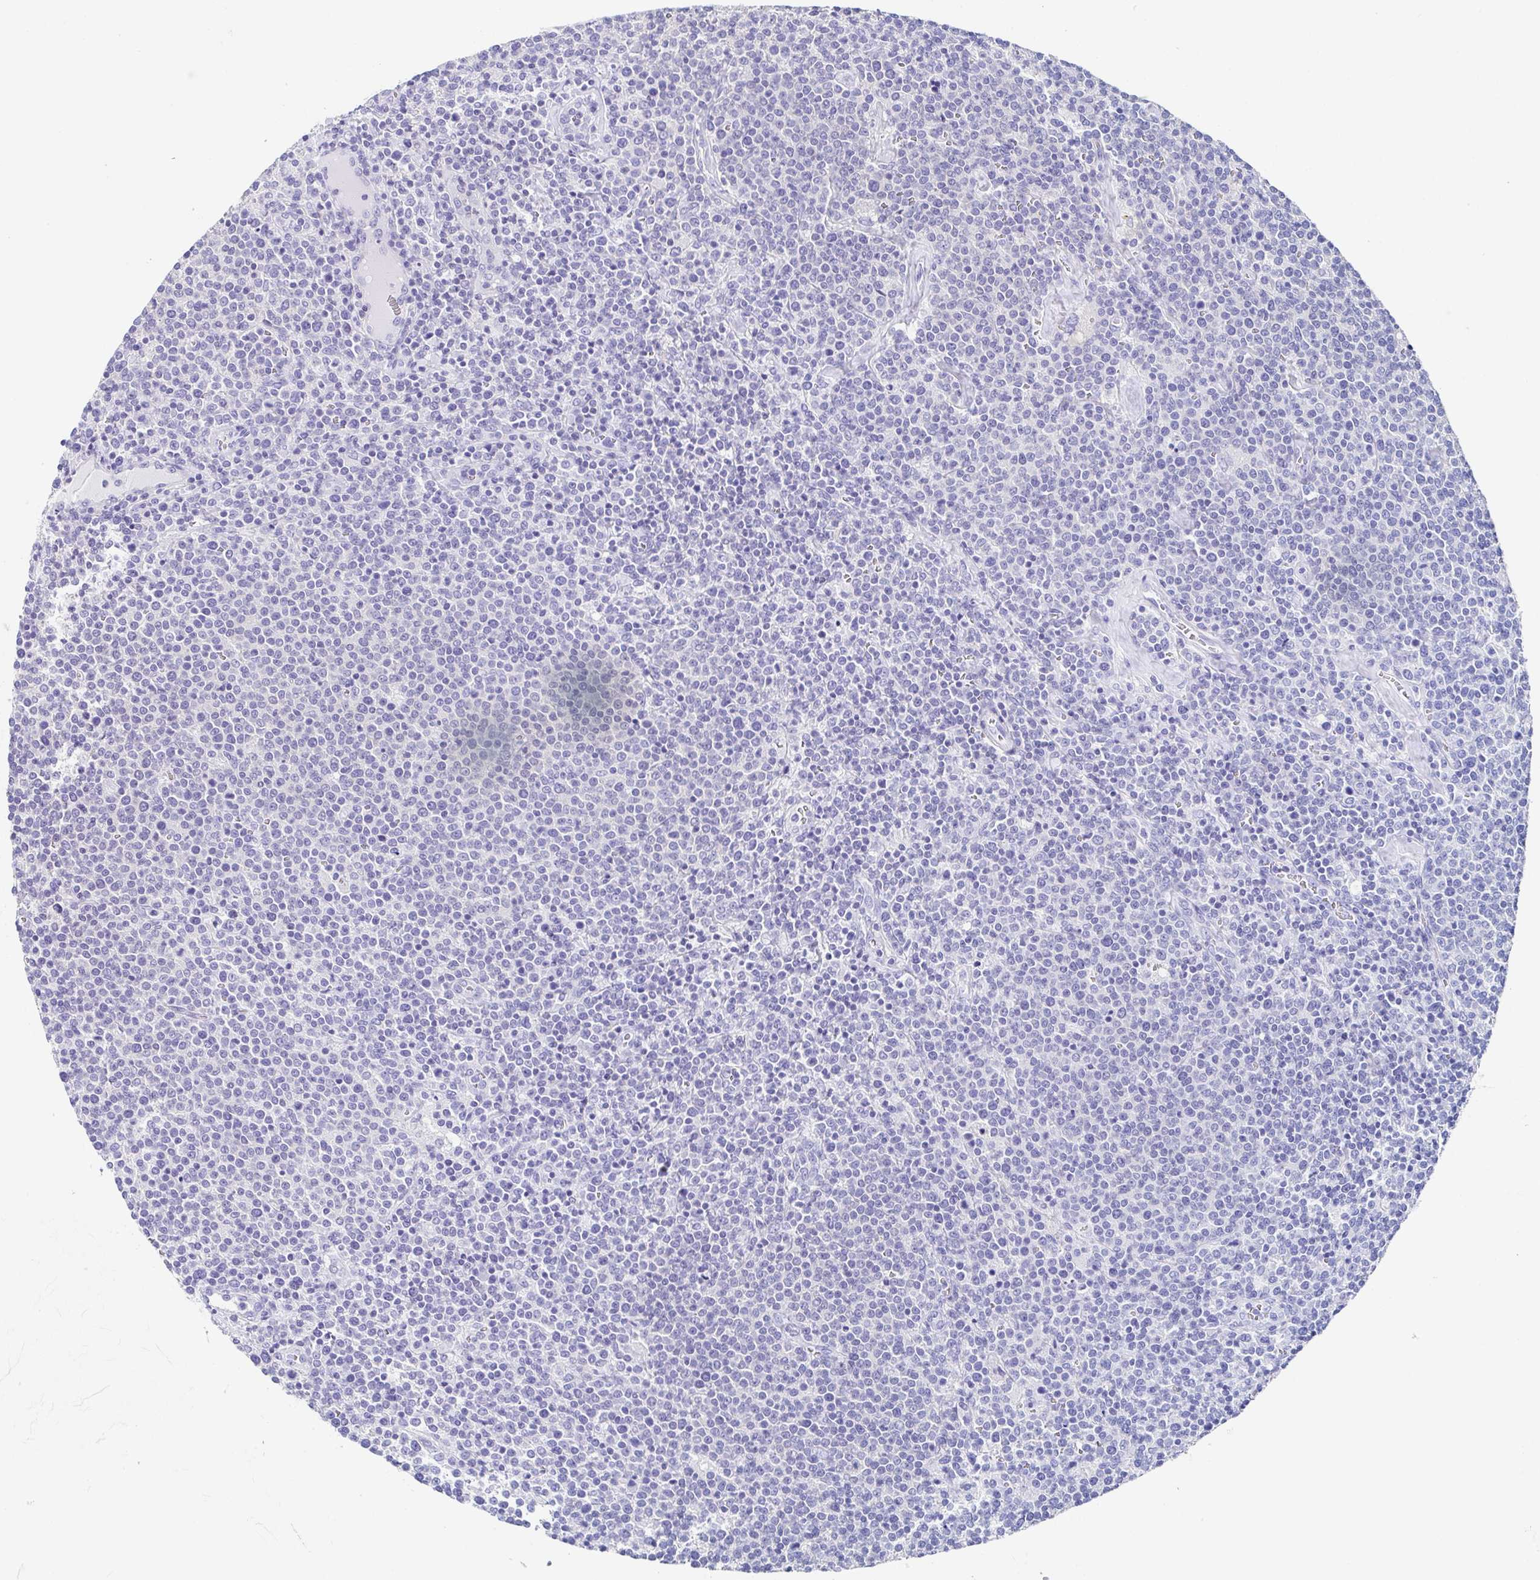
{"staining": {"intensity": "negative", "quantity": "none", "location": "none"}, "tissue": "lymphoma", "cell_type": "Tumor cells", "image_type": "cancer", "snomed": [{"axis": "morphology", "description": "Malignant lymphoma, non-Hodgkin's type, High grade"}, {"axis": "topography", "description": "Lymph node"}], "caption": "Immunohistochemistry micrograph of neoplastic tissue: human malignant lymphoma, non-Hodgkin's type (high-grade) stained with DAB demonstrates no significant protein positivity in tumor cells.", "gene": "UGT3A1", "patient": {"sex": "male", "age": 61}}